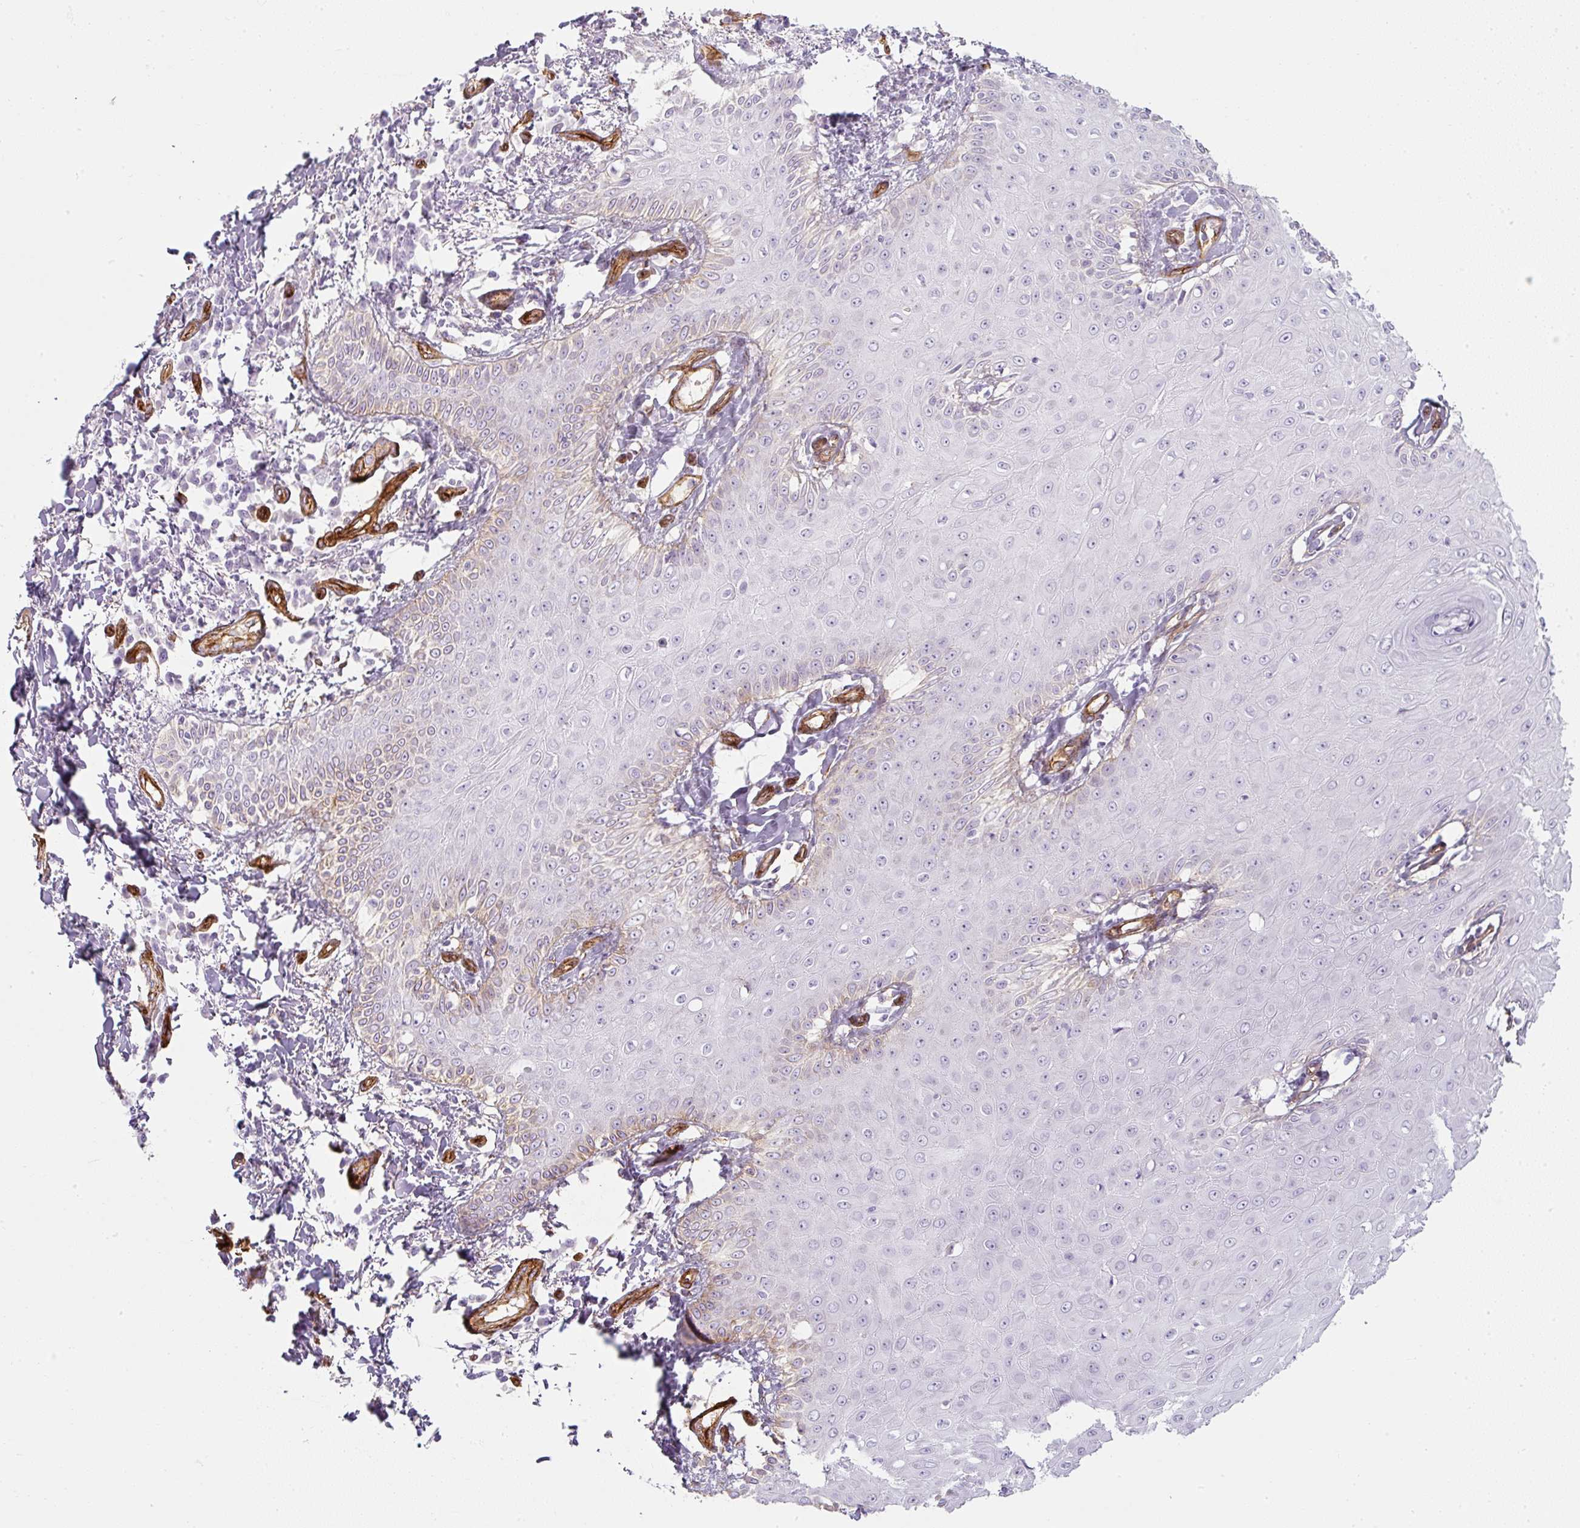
{"staining": {"intensity": "negative", "quantity": "none", "location": "none"}, "tissue": "skin cancer", "cell_type": "Tumor cells", "image_type": "cancer", "snomed": [{"axis": "morphology", "description": "Squamous cell carcinoma, NOS"}, {"axis": "topography", "description": "Skin"}], "caption": "Tumor cells are negative for protein expression in human squamous cell carcinoma (skin).", "gene": "CAVIN3", "patient": {"sex": "male", "age": 70}}